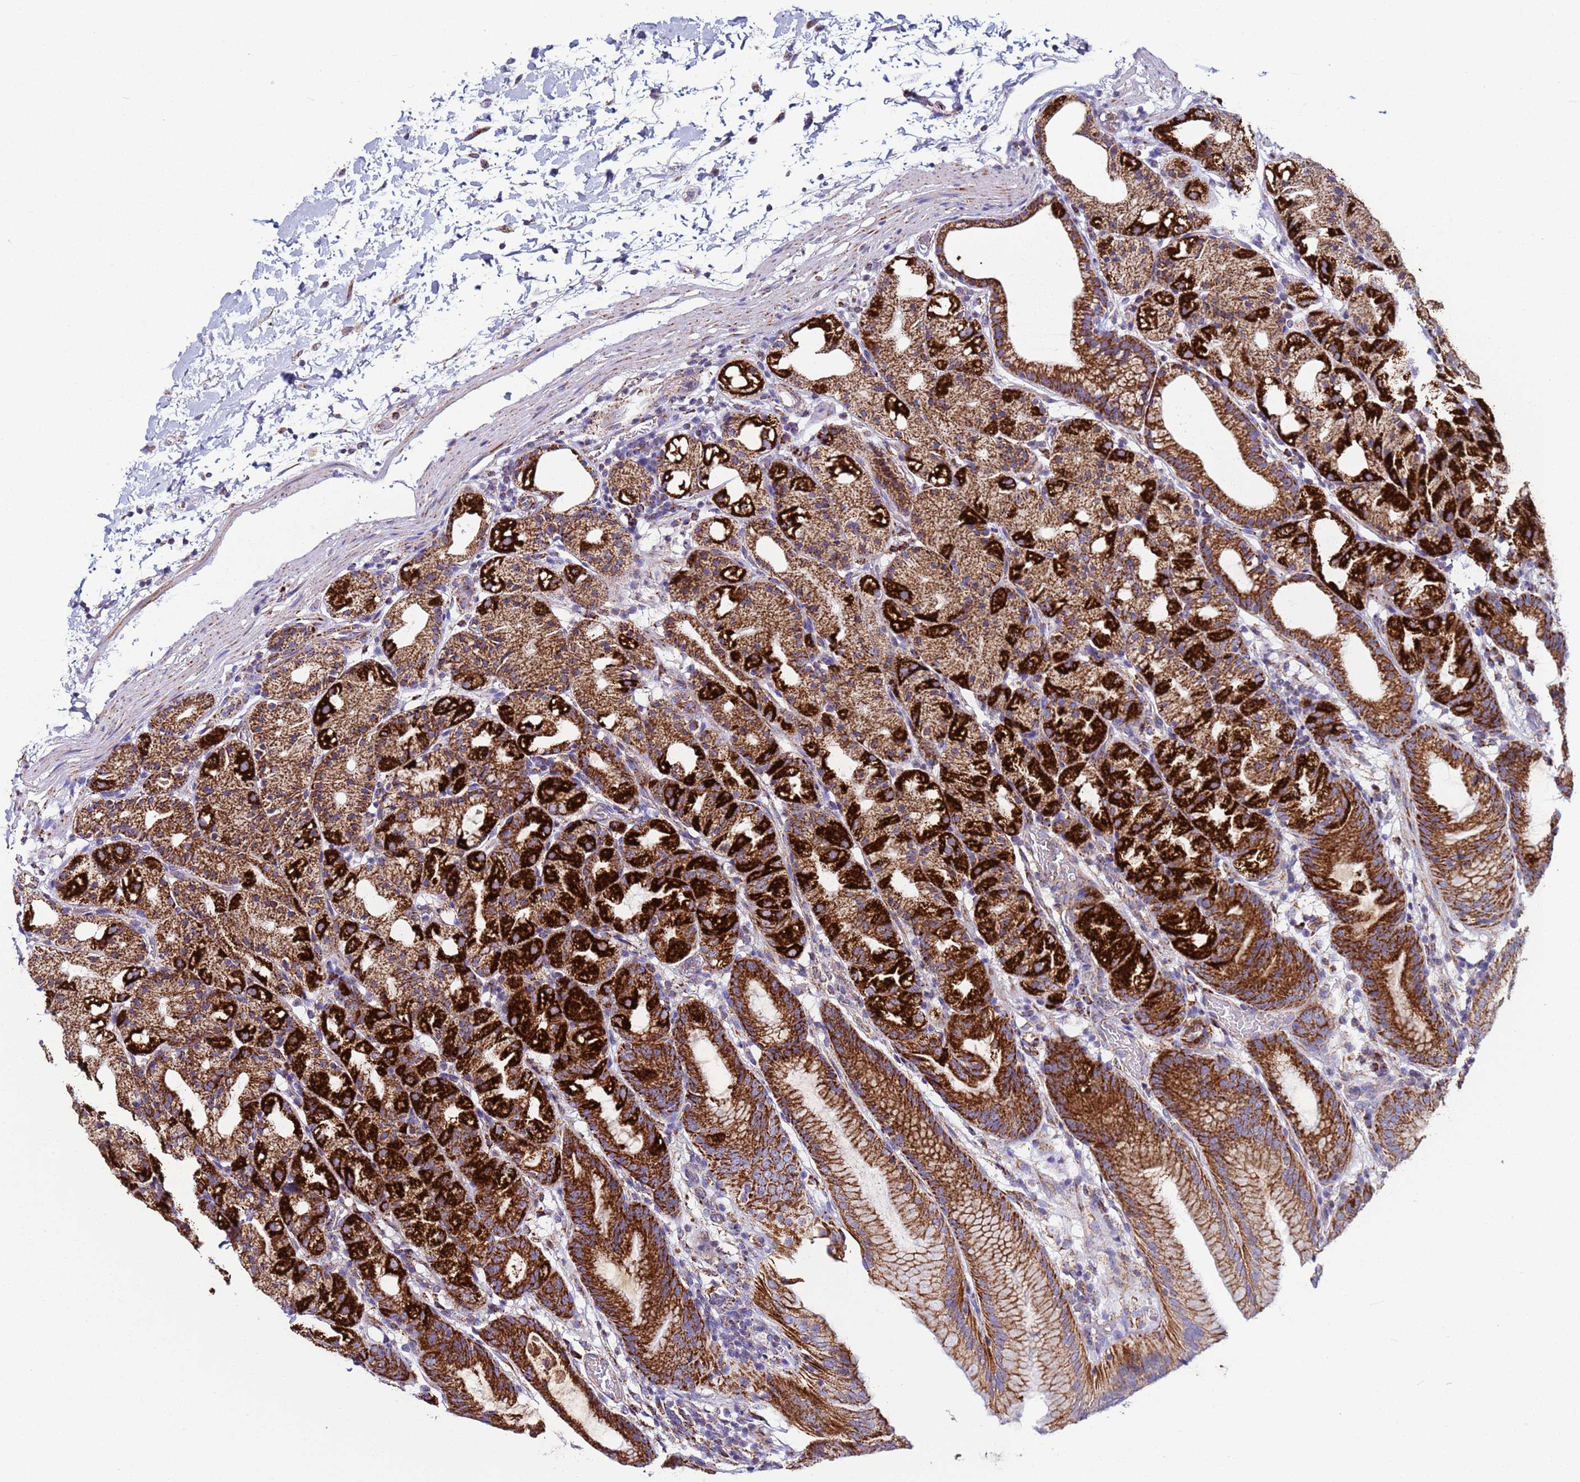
{"staining": {"intensity": "strong", "quantity": ">75%", "location": "cytoplasmic/membranous"}, "tissue": "stomach", "cell_type": "Glandular cells", "image_type": "normal", "snomed": [{"axis": "morphology", "description": "Normal tissue, NOS"}, {"axis": "topography", "description": "Stomach, upper"}], "caption": "Immunohistochemistry (DAB) staining of unremarkable human stomach demonstrates strong cytoplasmic/membranous protein expression in approximately >75% of glandular cells. Using DAB (brown) and hematoxylin (blue) stains, captured at high magnification using brightfield microscopy.", "gene": "ZBTB39", "patient": {"sex": "male", "age": 48}}